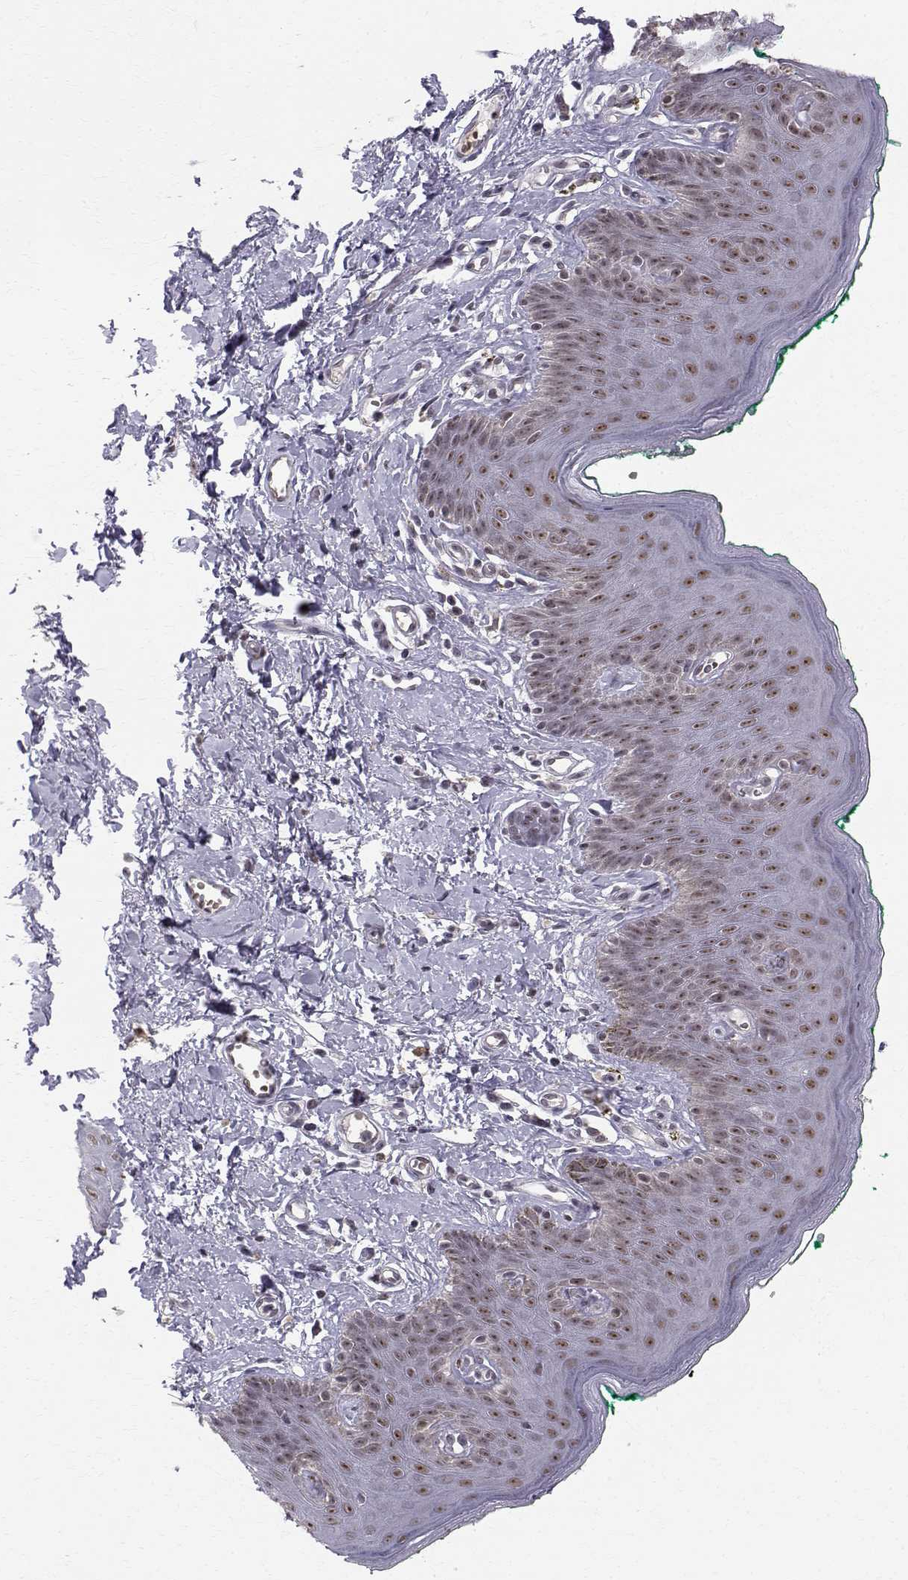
{"staining": {"intensity": "moderate", "quantity": "25%-75%", "location": "nuclear"}, "tissue": "skin", "cell_type": "Epidermal cells", "image_type": "normal", "snomed": [{"axis": "morphology", "description": "Normal tissue, NOS"}, {"axis": "topography", "description": "Vulva"}], "caption": "This micrograph exhibits immunohistochemistry (IHC) staining of normal human skin, with medium moderate nuclear staining in about 25%-75% of epidermal cells.", "gene": "RPP38", "patient": {"sex": "female", "age": 66}}